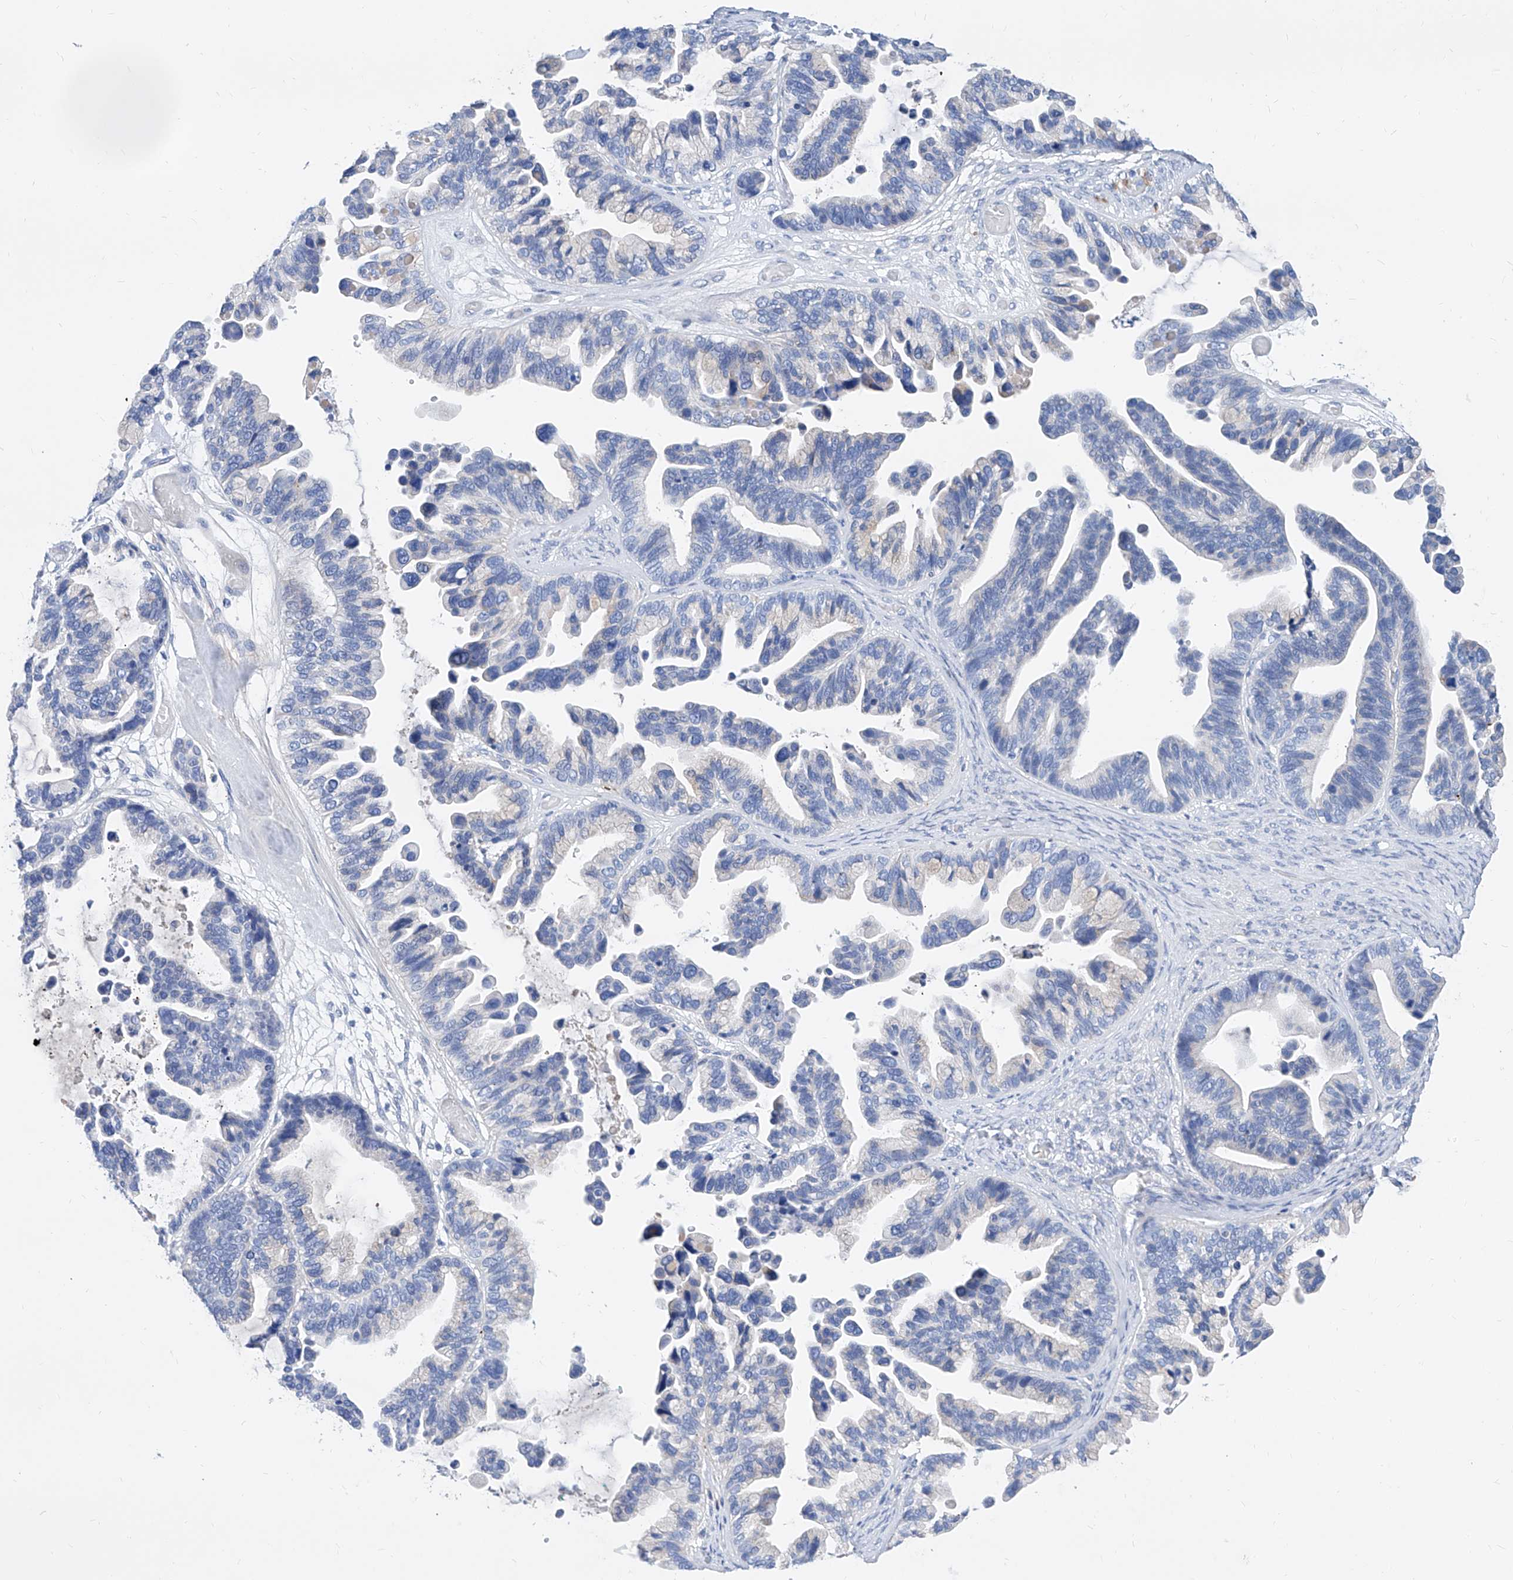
{"staining": {"intensity": "negative", "quantity": "none", "location": "none"}, "tissue": "ovarian cancer", "cell_type": "Tumor cells", "image_type": "cancer", "snomed": [{"axis": "morphology", "description": "Cystadenocarcinoma, serous, NOS"}, {"axis": "topography", "description": "Ovary"}], "caption": "Immunohistochemistry (IHC) micrograph of serous cystadenocarcinoma (ovarian) stained for a protein (brown), which reveals no positivity in tumor cells.", "gene": "SLC25A29", "patient": {"sex": "female", "age": 56}}